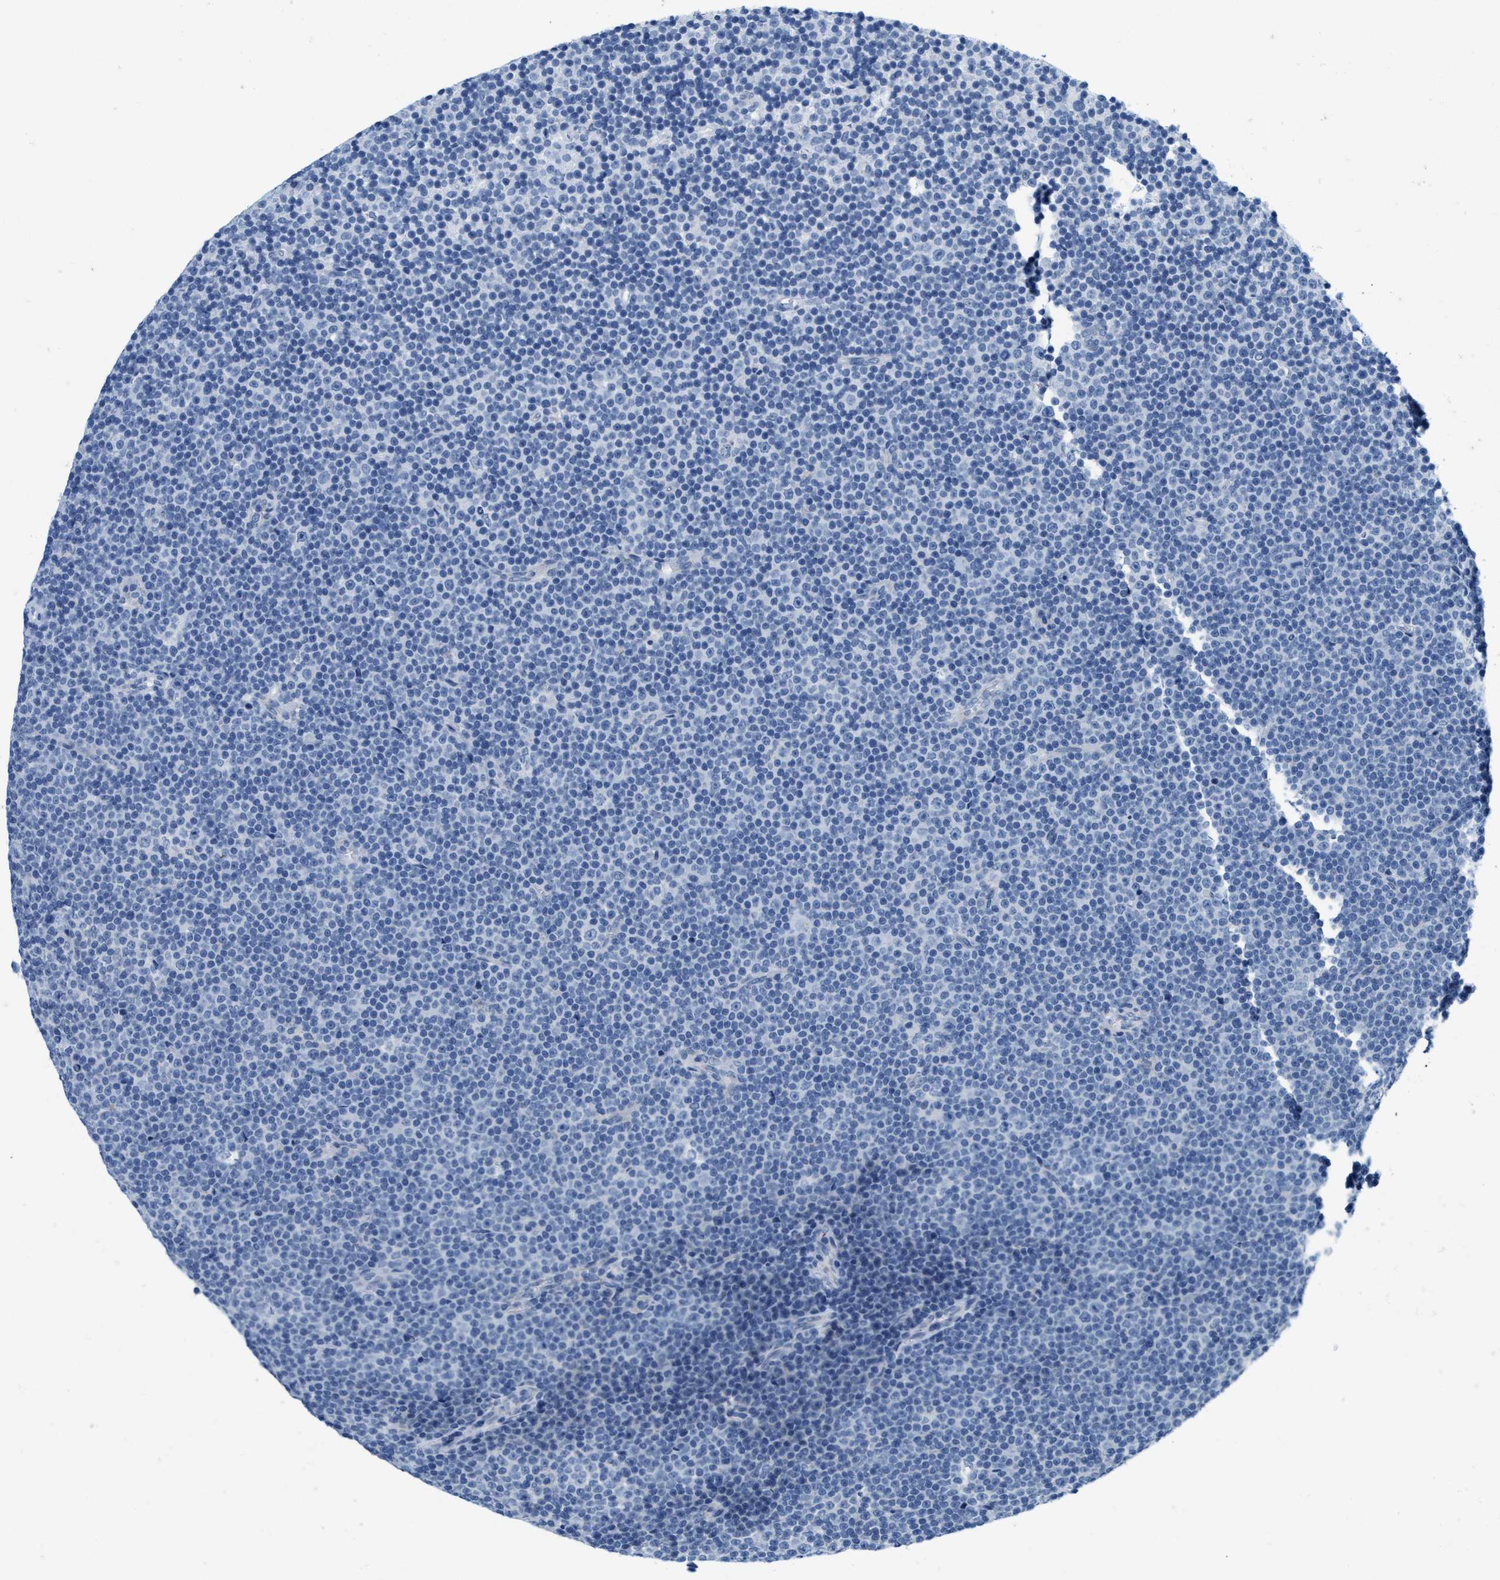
{"staining": {"intensity": "negative", "quantity": "none", "location": "none"}, "tissue": "lymphoma", "cell_type": "Tumor cells", "image_type": "cancer", "snomed": [{"axis": "morphology", "description": "Malignant lymphoma, non-Hodgkin's type, Low grade"}, {"axis": "topography", "description": "Lymph node"}], "caption": "Immunohistochemistry (IHC) of human lymphoma shows no expression in tumor cells.", "gene": "ABCB11", "patient": {"sex": "female", "age": 67}}